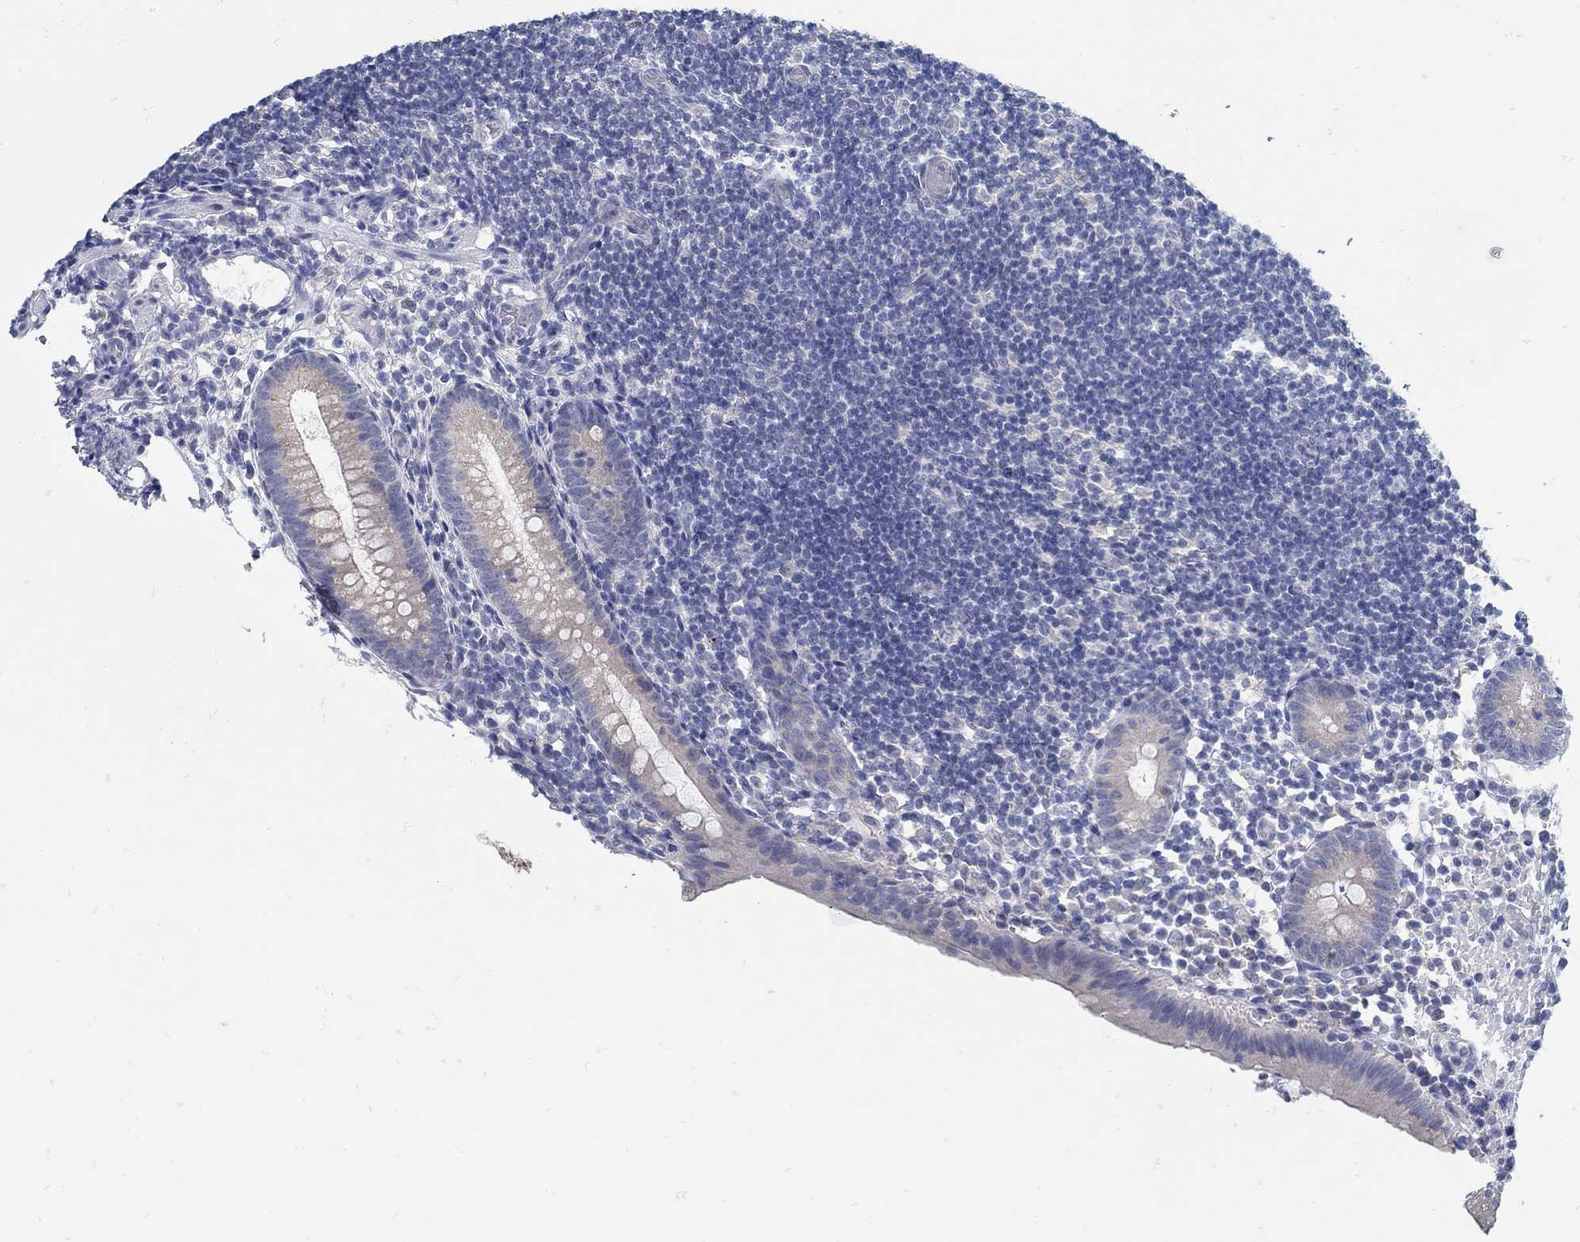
{"staining": {"intensity": "negative", "quantity": "none", "location": "none"}, "tissue": "appendix", "cell_type": "Glandular cells", "image_type": "normal", "snomed": [{"axis": "morphology", "description": "Normal tissue, NOS"}, {"axis": "topography", "description": "Appendix"}], "caption": "DAB immunohistochemical staining of unremarkable human appendix exhibits no significant positivity in glandular cells.", "gene": "ZFAND4", "patient": {"sex": "female", "age": 40}}